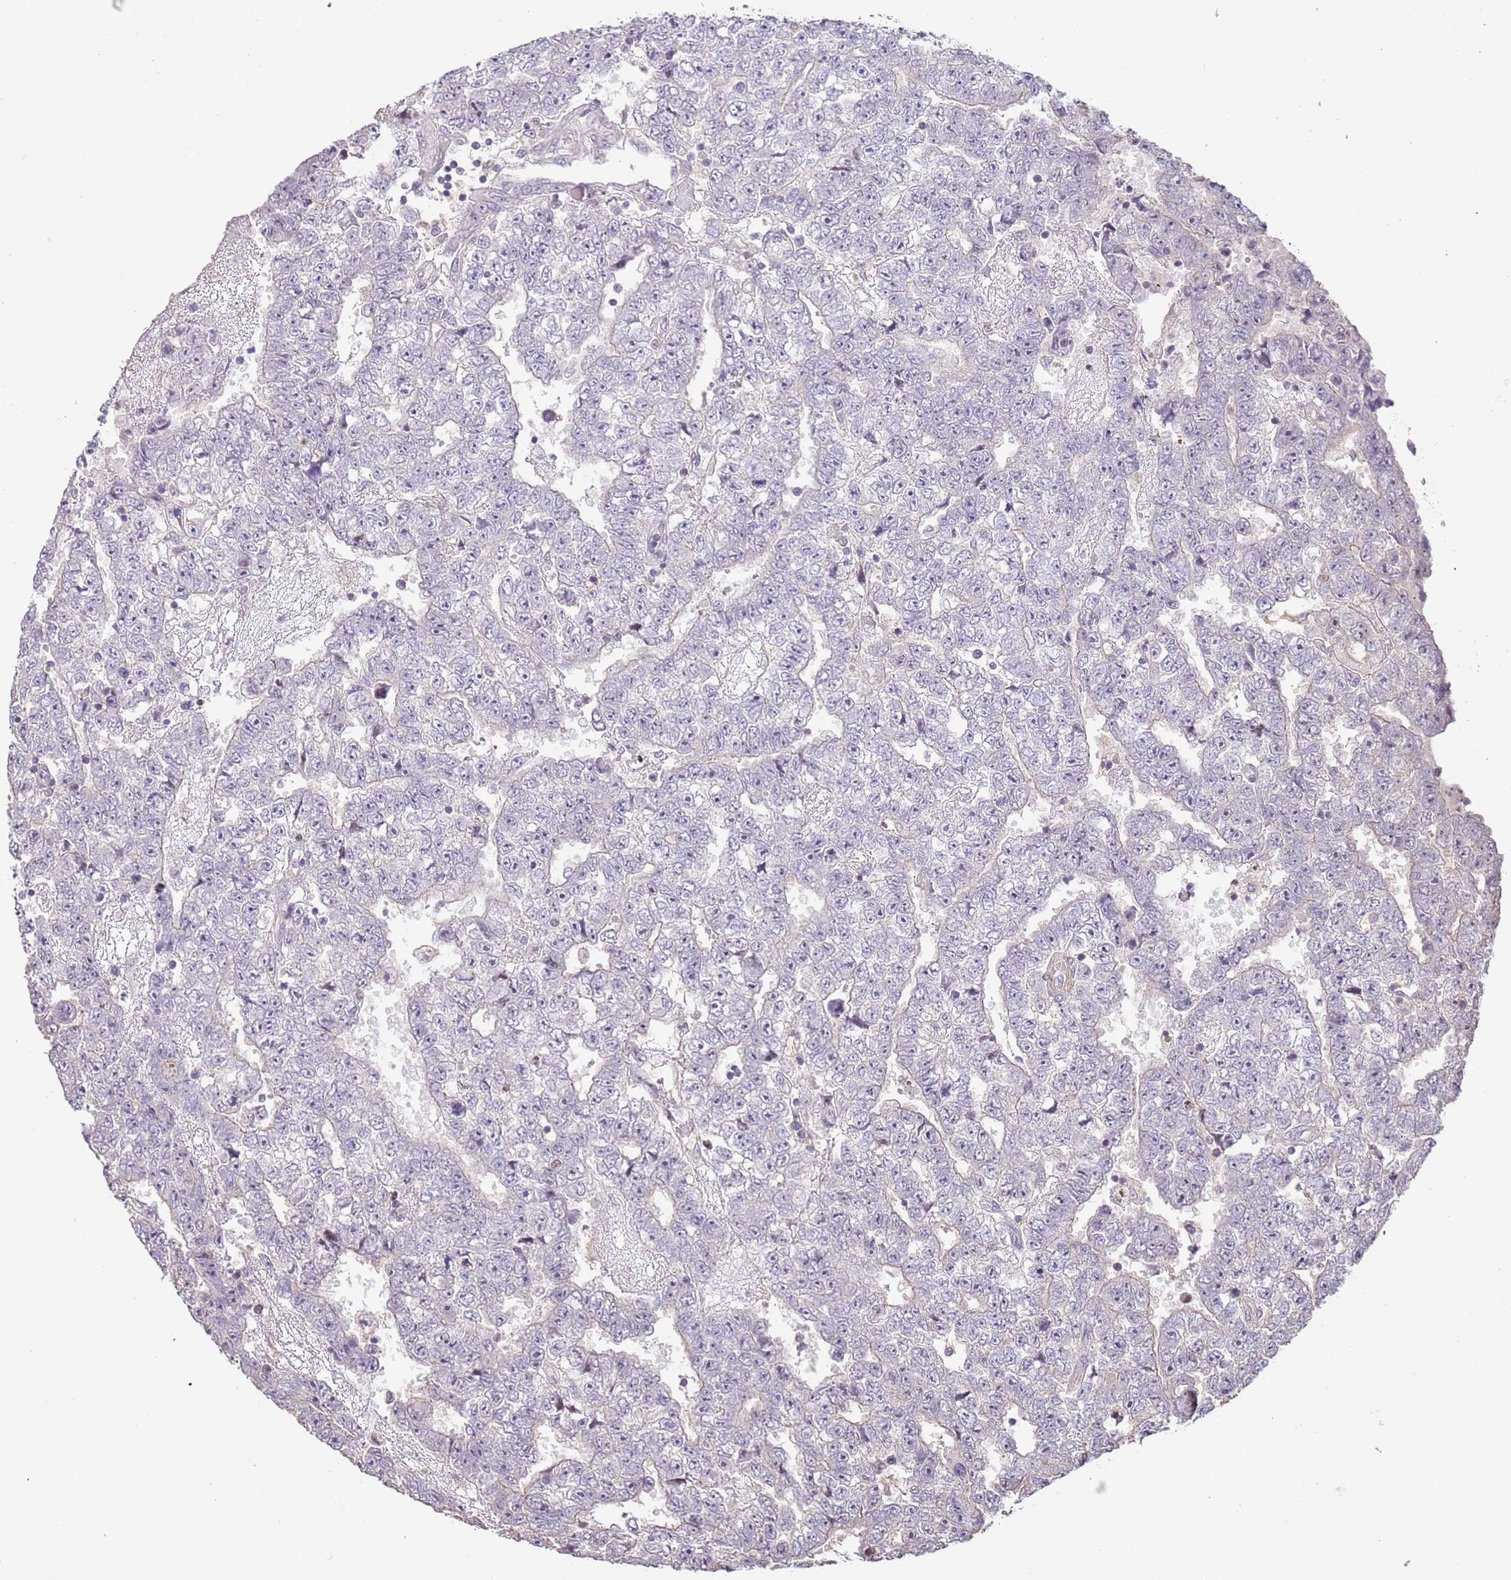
{"staining": {"intensity": "negative", "quantity": "none", "location": "none"}, "tissue": "testis cancer", "cell_type": "Tumor cells", "image_type": "cancer", "snomed": [{"axis": "morphology", "description": "Carcinoma, Embryonal, NOS"}, {"axis": "topography", "description": "Testis"}], "caption": "Immunohistochemistry micrograph of human testis cancer stained for a protein (brown), which displays no staining in tumor cells.", "gene": "ADTRP", "patient": {"sex": "male", "age": 25}}